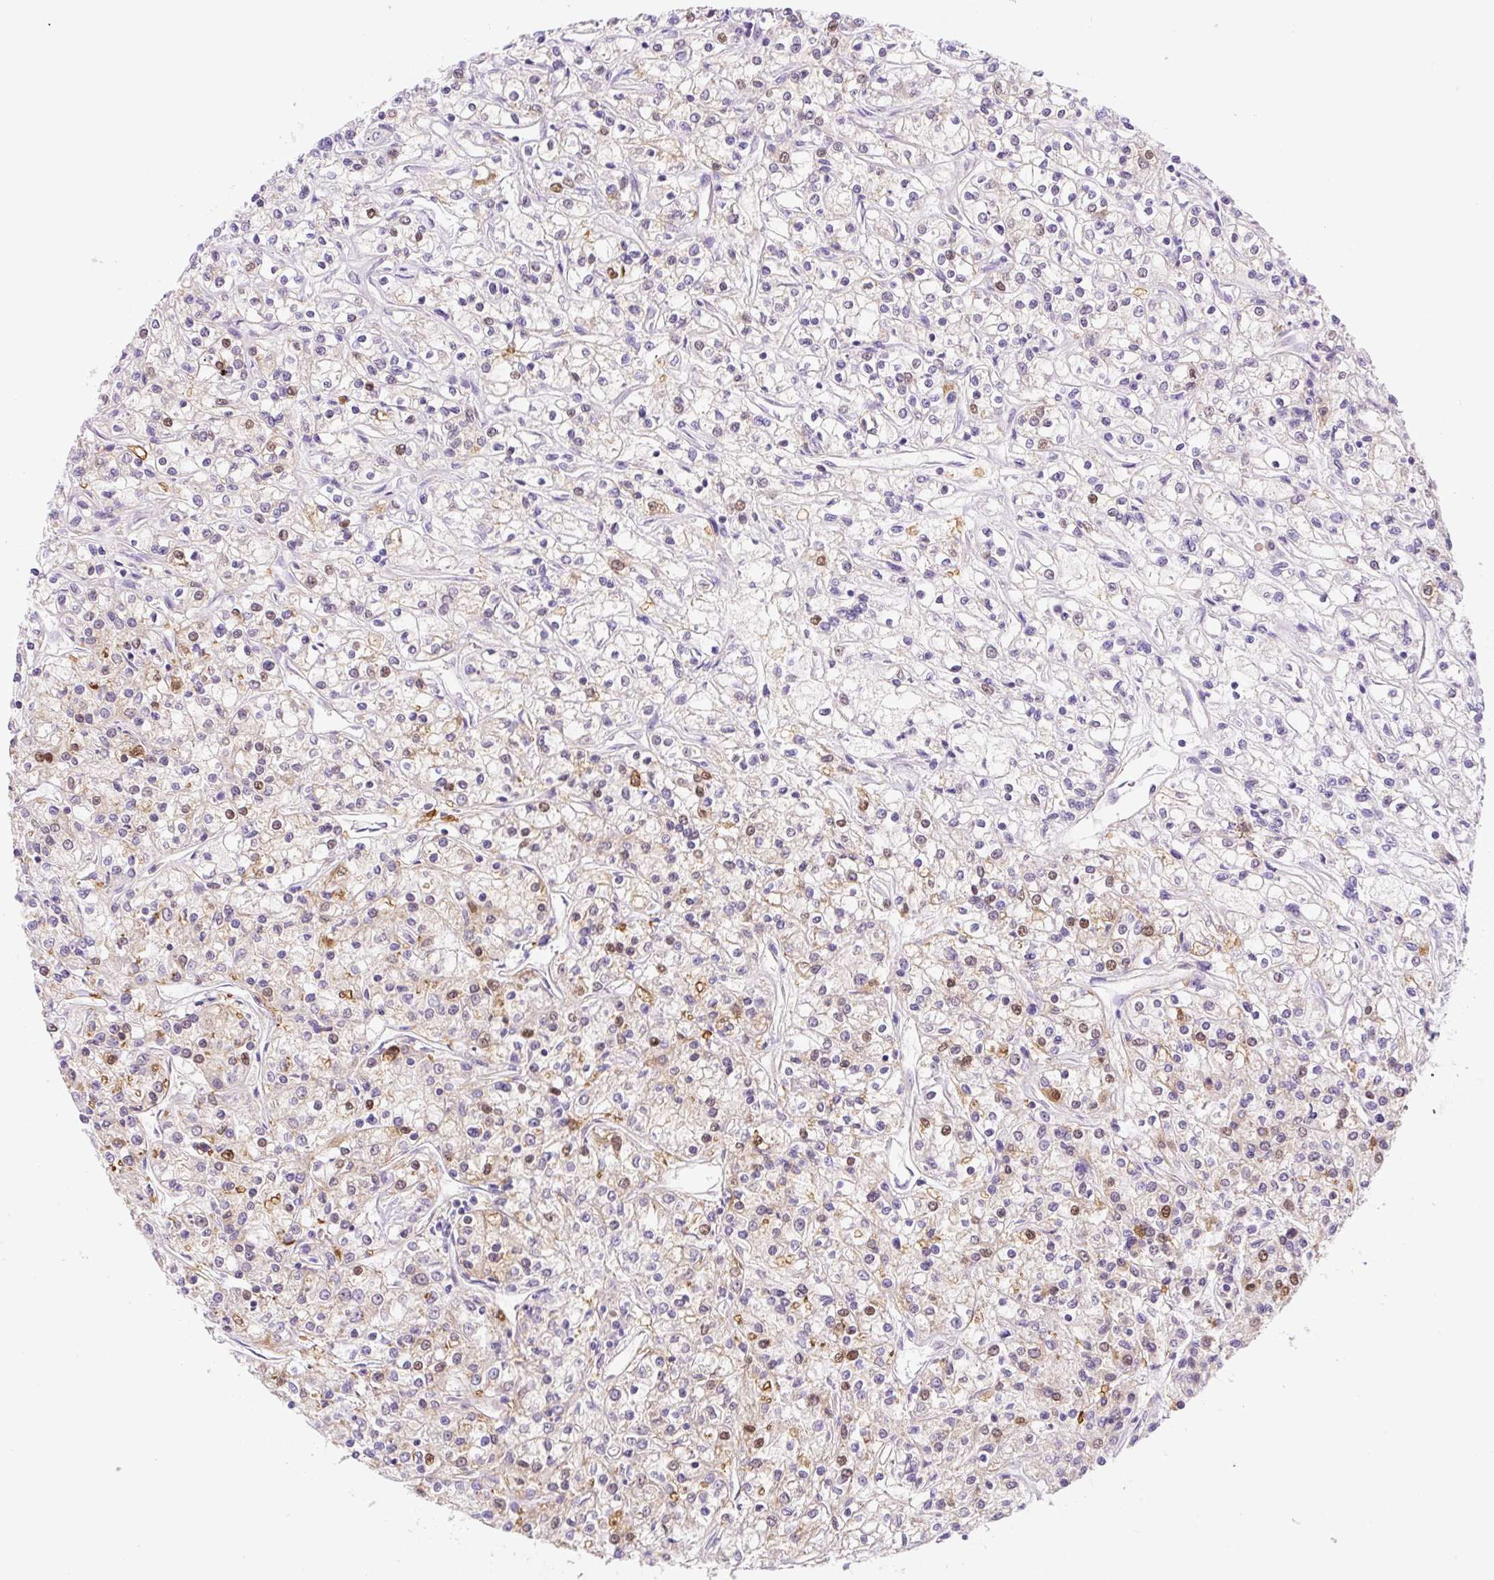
{"staining": {"intensity": "weak", "quantity": "25%-75%", "location": "cytoplasmic/membranous"}, "tissue": "renal cancer", "cell_type": "Tumor cells", "image_type": "cancer", "snomed": [{"axis": "morphology", "description": "Adenocarcinoma, NOS"}, {"axis": "topography", "description": "Kidney"}], "caption": "Immunohistochemistry image of neoplastic tissue: human renal adenocarcinoma stained using IHC displays low levels of weak protein expression localized specifically in the cytoplasmic/membranous of tumor cells, appearing as a cytoplasmic/membranous brown color.", "gene": "NDST3", "patient": {"sex": "female", "age": 59}}